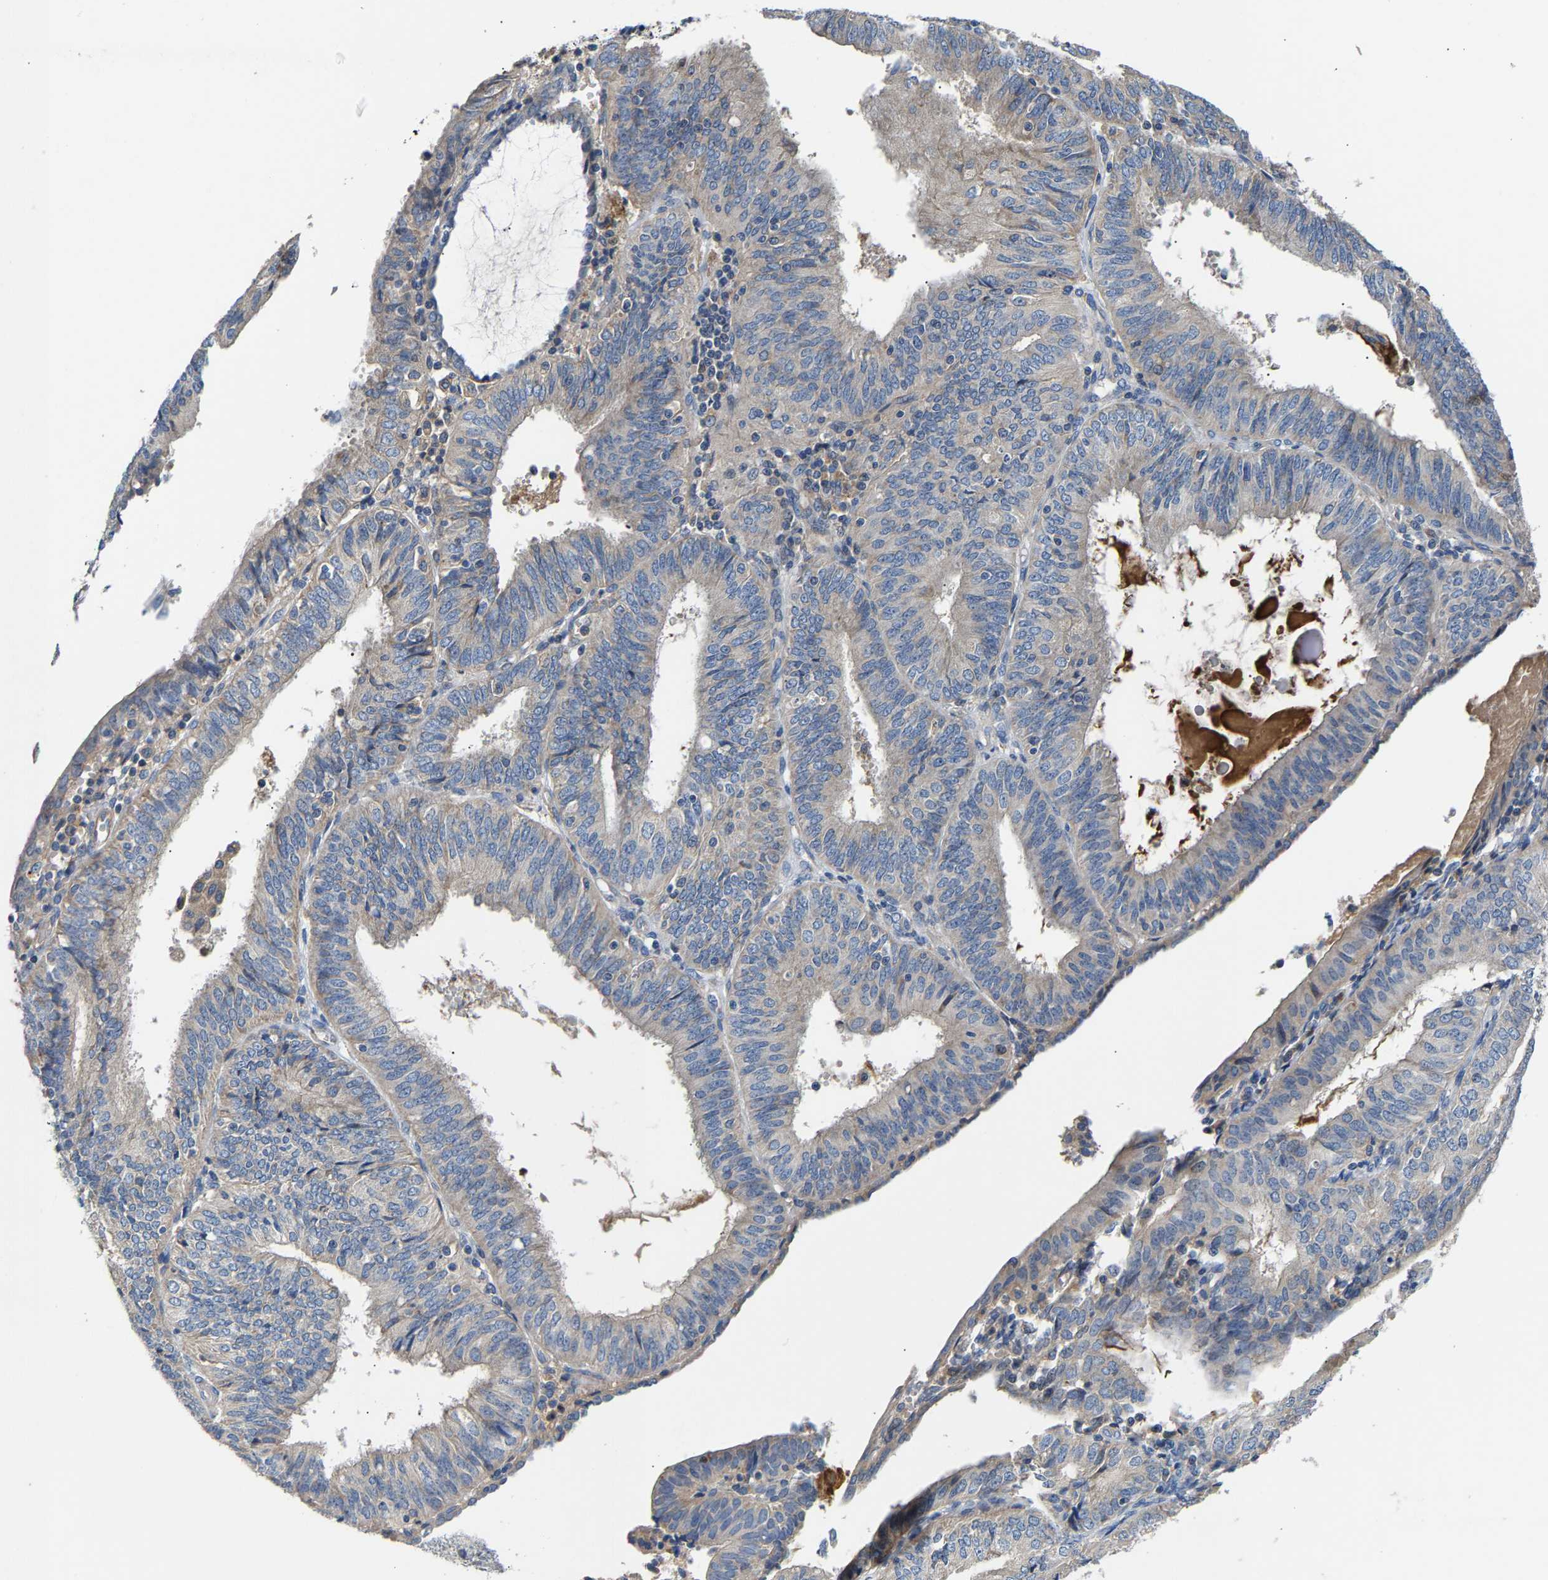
{"staining": {"intensity": "negative", "quantity": "none", "location": "none"}, "tissue": "endometrial cancer", "cell_type": "Tumor cells", "image_type": "cancer", "snomed": [{"axis": "morphology", "description": "Adenocarcinoma, NOS"}, {"axis": "topography", "description": "Endometrium"}], "caption": "High magnification brightfield microscopy of endometrial cancer (adenocarcinoma) stained with DAB (3,3'-diaminobenzidine) (brown) and counterstained with hematoxylin (blue): tumor cells show no significant expression.", "gene": "CCDC171", "patient": {"sex": "female", "age": 58}}